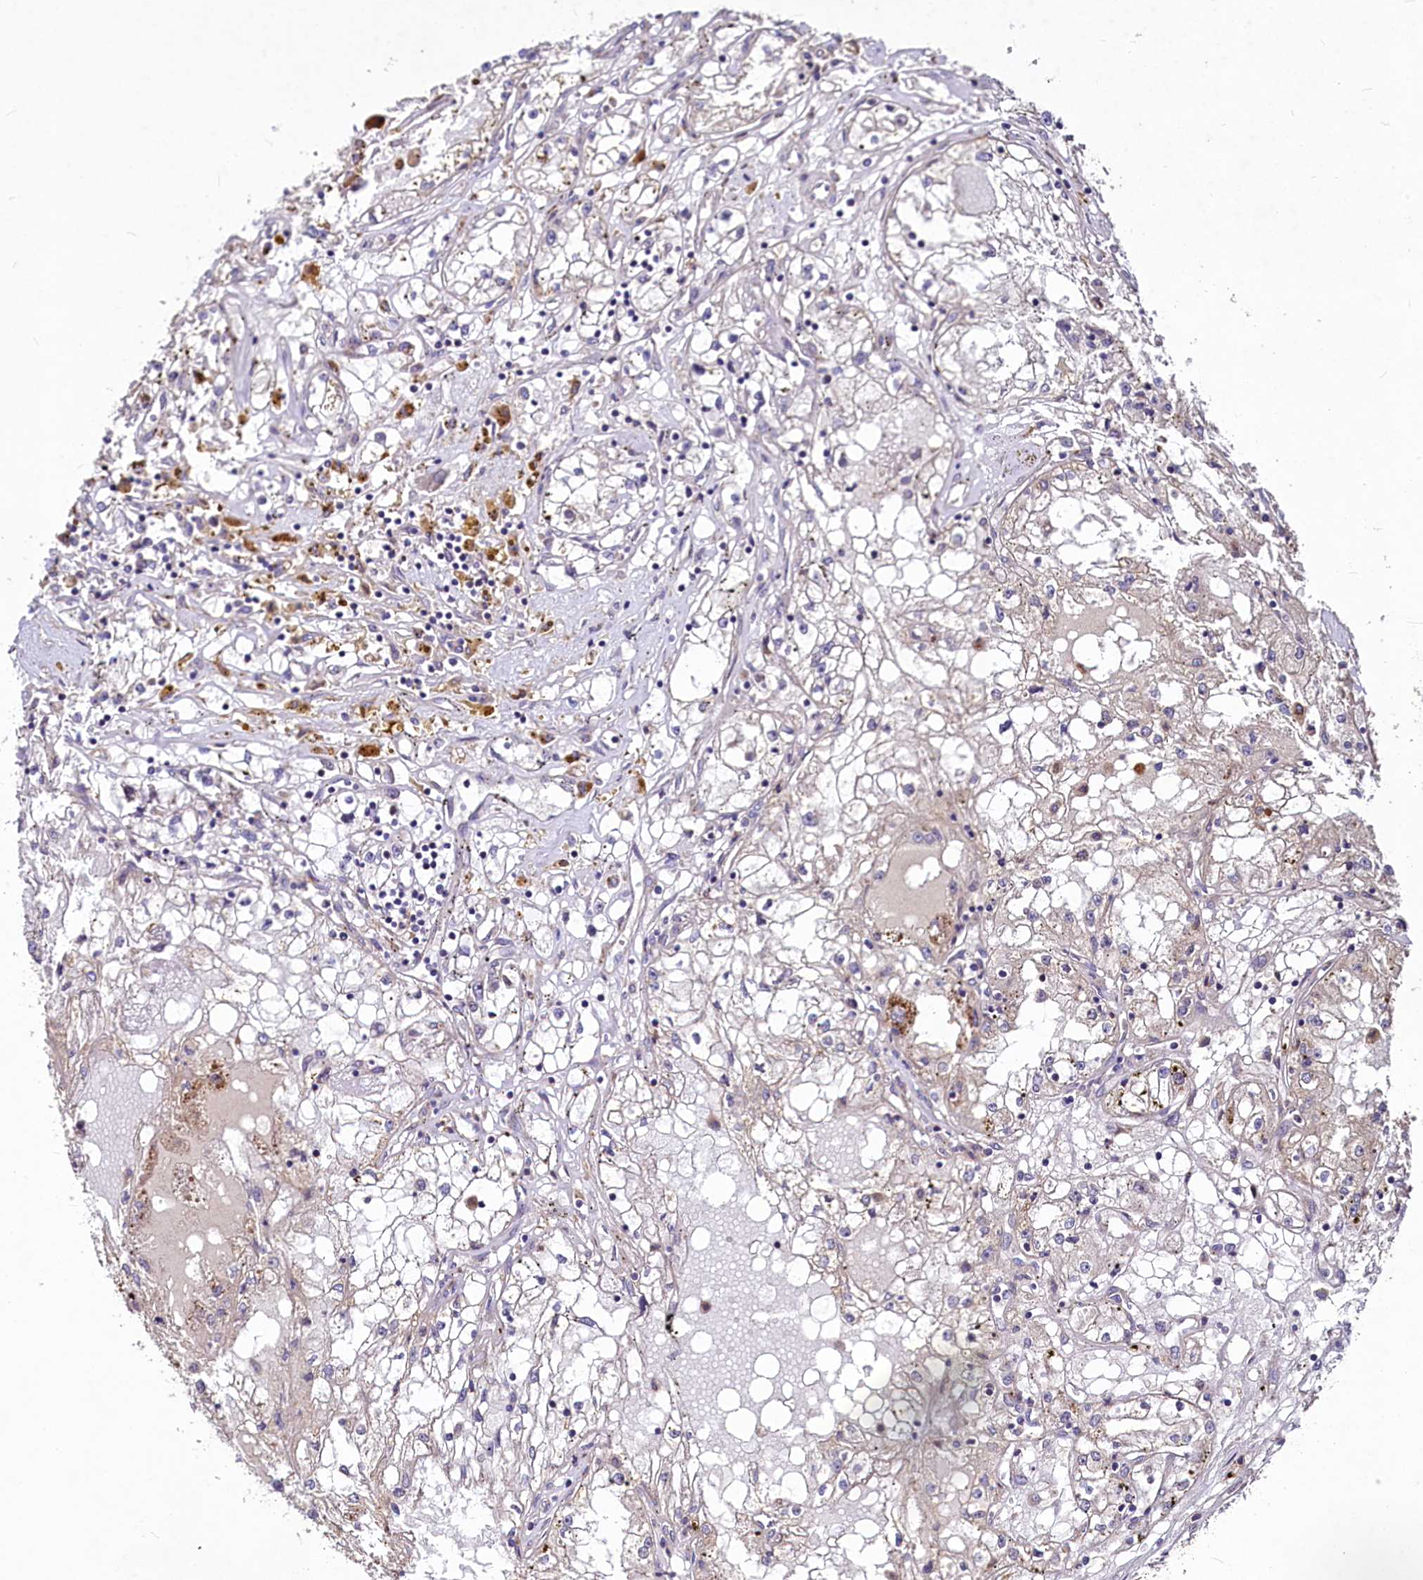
{"staining": {"intensity": "negative", "quantity": "none", "location": "none"}, "tissue": "renal cancer", "cell_type": "Tumor cells", "image_type": "cancer", "snomed": [{"axis": "morphology", "description": "Adenocarcinoma, NOS"}, {"axis": "topography", "description": "Kidney"}], "caption": "The micrograph displays no significant expression in tumor cells of renal cancer. (Immunohistochemistry (ihc), brightfield microscopy, high magnification).", "gene": "C11orf86", "patient": {"sex": "male", "age": 56}}